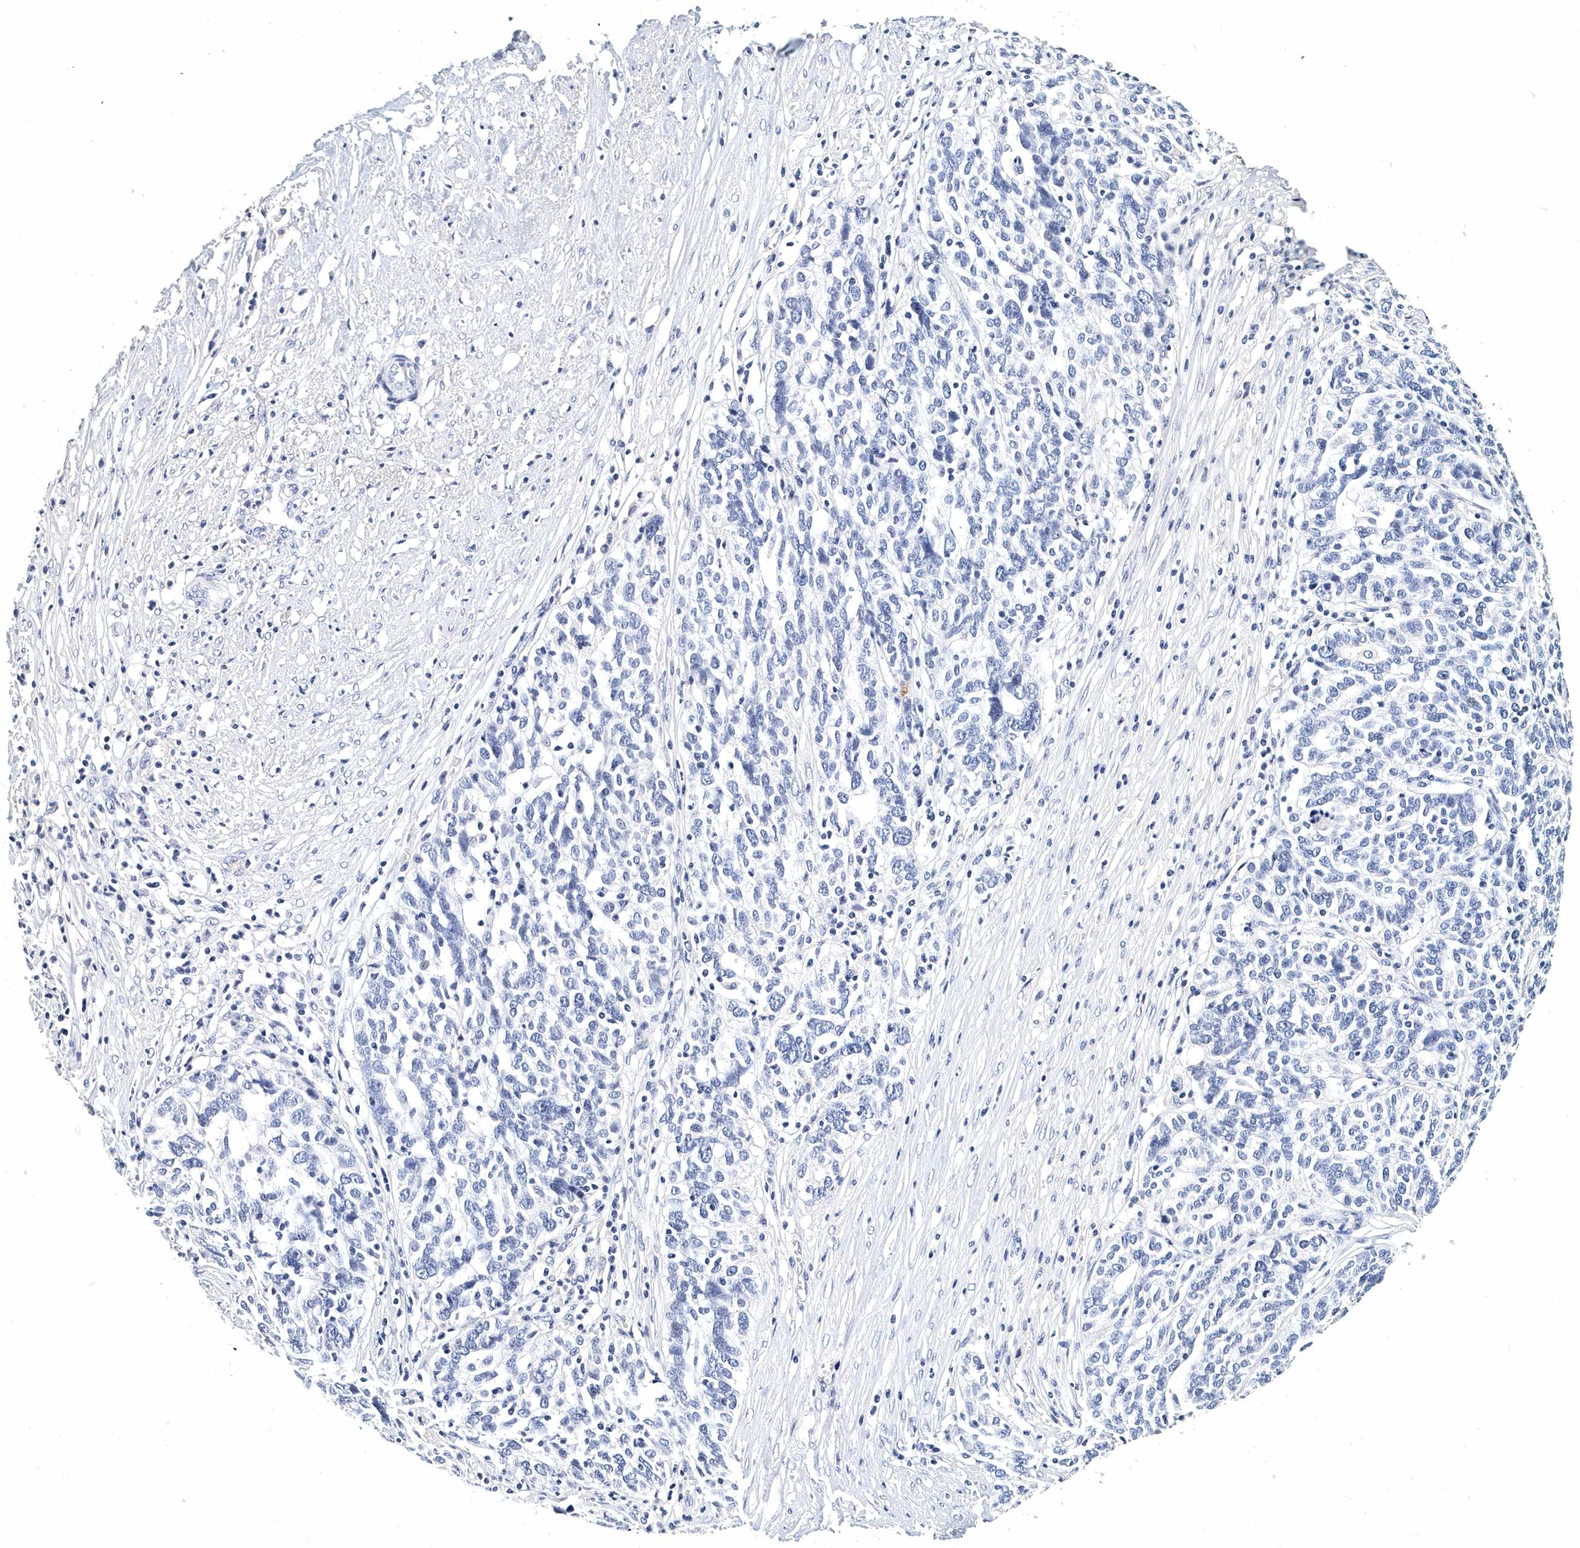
{"staining": {"intensity": "negative", "quantity": "none", "location": "none"}, "tissue": "ovarian cancer", "cell_type": "Tumor cells", "image_type": "cancer", "snomed": [{"axis": "morphology", "description": "Cystadenocarcinoma, serous, NOS"}, {"axis": "topography", "description": "Ovary"}], "caption": "High magnification brightfield microscopy of serous cystadenocarcinoma (ovarian) stained with DAB (brown) and counterstained with hematoxylin (blue): tumor cells show no significant staining. (DAB immunohistochemistry with hematoxylin counter stain).", "gene": "ITGA2B", "patient": {"sex": "female", "age": 59}}